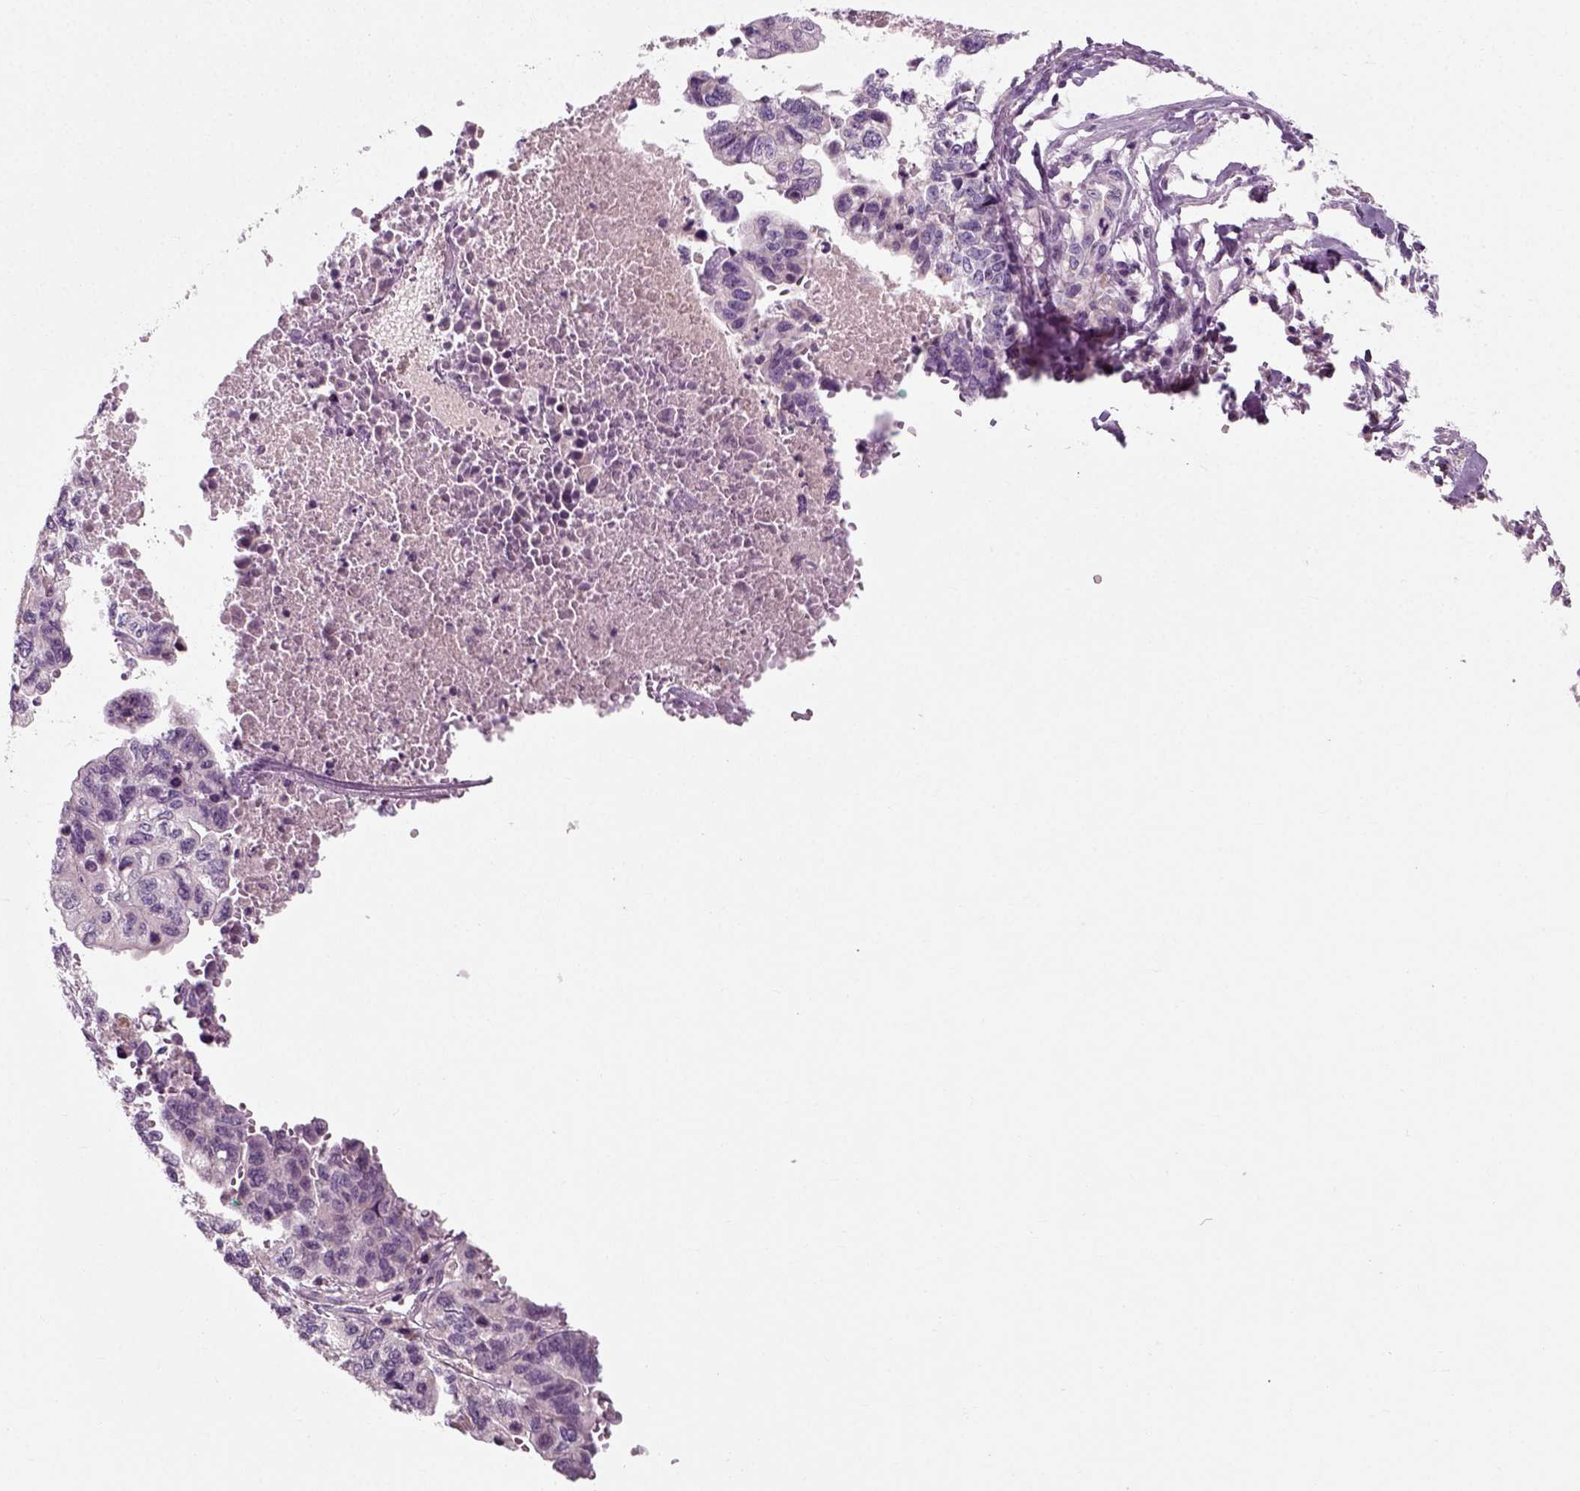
{"staining": {"intensity": "negative", "quantity": "none", "location": "none"}, "tissue": "stomach cancer", "cell_type": "Tumor cells", "image_type": "cancer", "snomed": [{"axis": "morphology", "description": "Adenocarcinoma, NOS"}, {"axis": "topography", "description": "Stomach, upper"}], "caption": "Tumor cells are negative for protein expression in human stomach adenocarcinoma. Nuclei are stained in blue.", "gene": "RND2", "patient": {"sex": "female", "age": 67}}